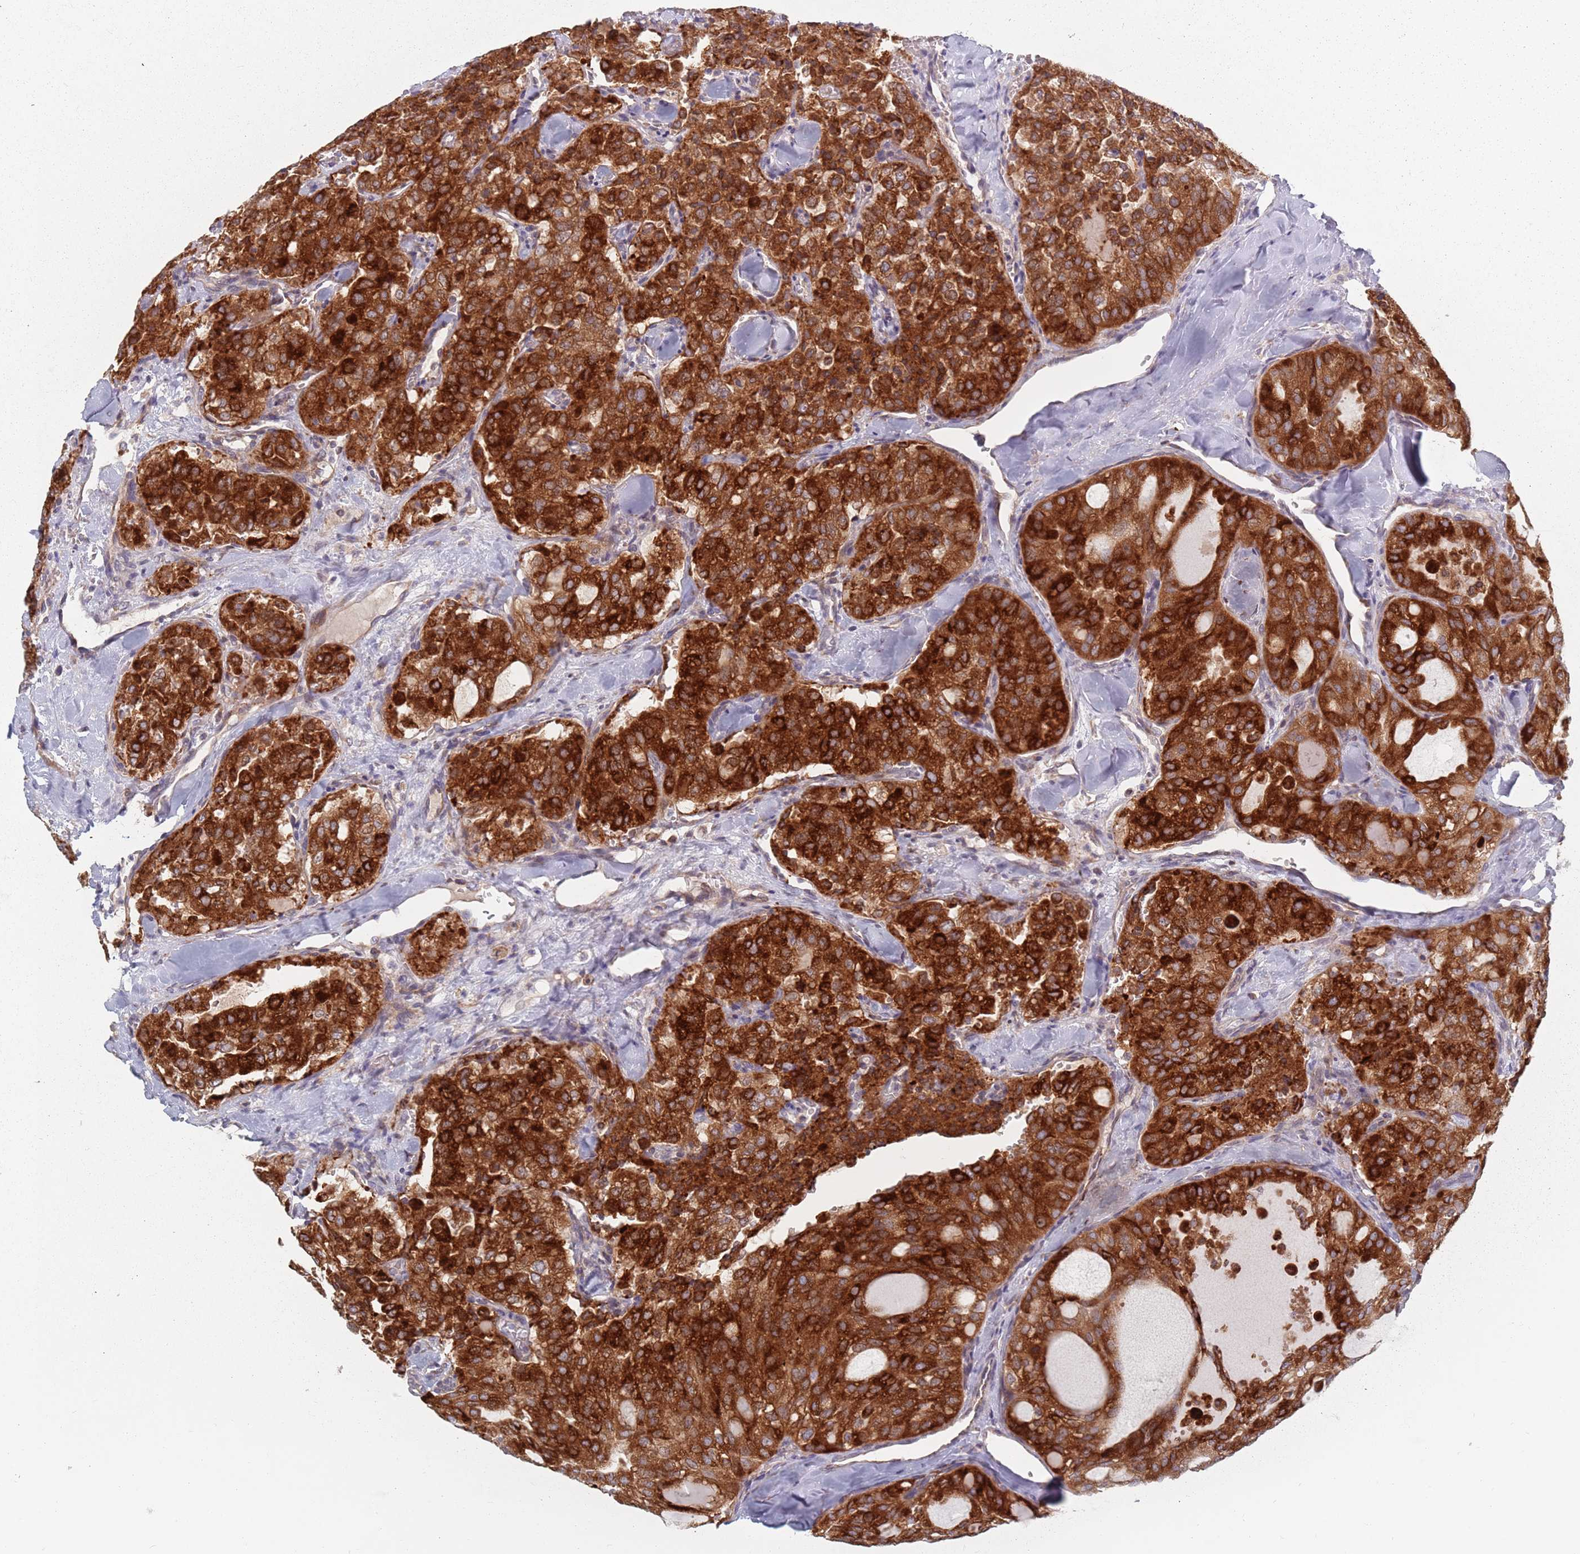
{"staining": {"intensity": "strong", "quantity": ">75%", "location": "cytoplasmic/membranous"}, "tissue": "thyroid cancer", "cell_type": "Tumor cells", "image_type": "cancer", "snomed": [{"axis": "morphology", "description": "Follicular adenoma carcinoma, NOS"}, {"axis": "topography", "description": "Thyroid gland"}], "caption": "Immunohistochemistry histopathology image of neoplastic tissue: human follicular adenoma carcinoma (thyroid) stained using immunohistochemistry displays high levels of strong protein expression localized specifically in the cytoplasmic/membranous of tumor cells, appearing as a cytoplasmic/membranous brown color.", "gene": "ADAL", "patient": {"sex": "male", "age": 75}}